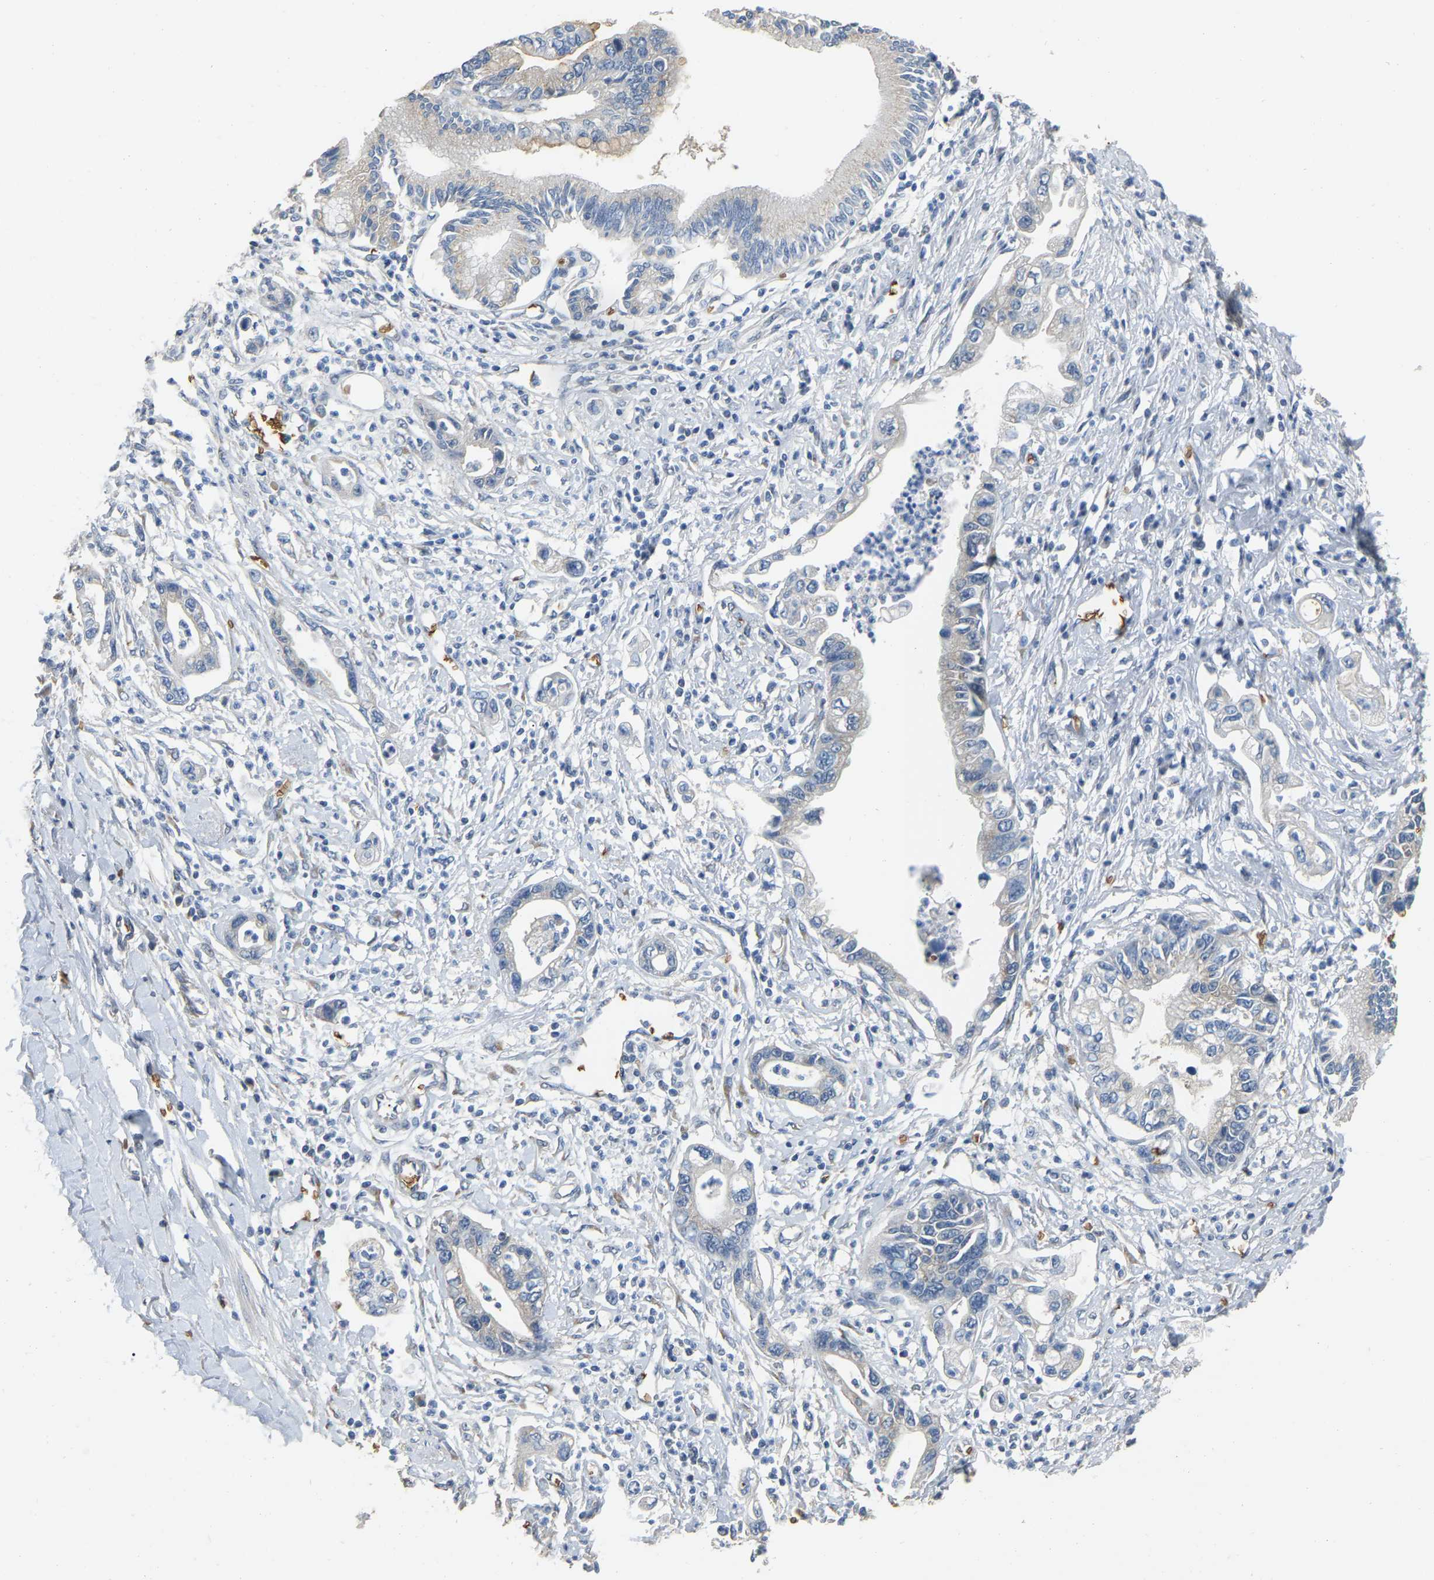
{"staining": {"intensity": "weak", "quantity": "<25%", "location": "cytoplasmic/membranous"}, "tissue": "pancreatic cancer", "cell_type": "Tumor cells", "image_type": "cancer", "snomed": [{"axis": "morphology", "description": "Adenocarcinoma, NOS"}, {"axis": "topography", "description": "Pancreas"}], "caption": "Protein analysis of adenocarcinoma (pancreatic) demonstrates no significant positivity in tumor cells.", "gene": "CFAP298", "patient": {"sex": "male", "age": 56}}